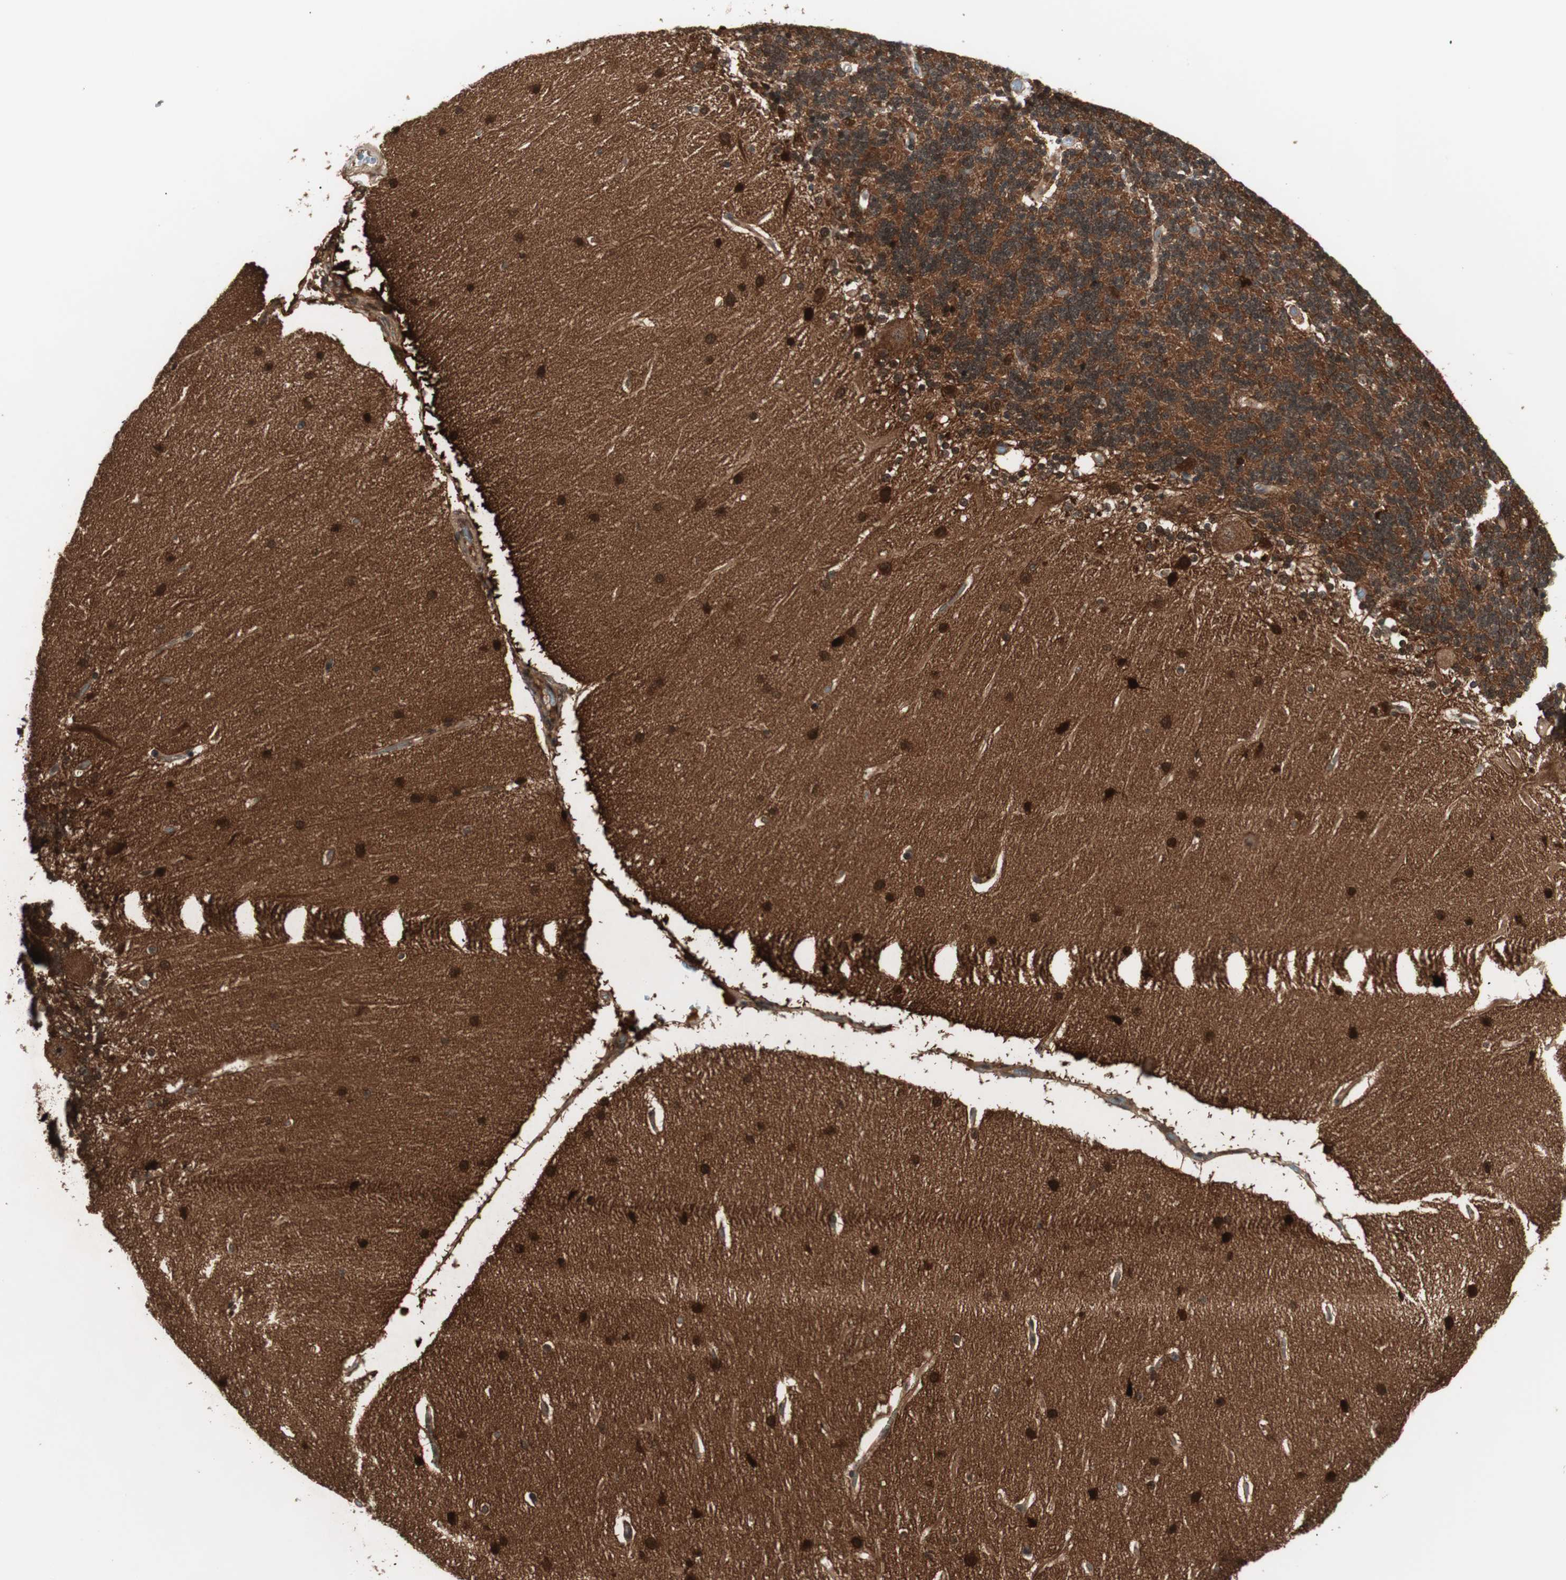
{"staining": {"intensity": "strong", "quantity": ">75%", "location": "cytoplasmic/membranous"}, "tissue": "cerebellum", "cell_type": "Cells in granular layer", "image_type": "normal", "snomed": [{"axis": "morphology", "description": "Normal tissue, NOS"}, {"axis": "topography", "description": "Cerebellum"}], "caption": "Brown immunohistochemical staining in benign cerebellum reveals strong cytoplasmic/membranous staining in approximately >75% of cells in granular layer. (DAB IHC, brown staining for protein, blue staining for nuclei).", "gene": "PRKG2", "patient": {"sex": "female", "age": 54}}